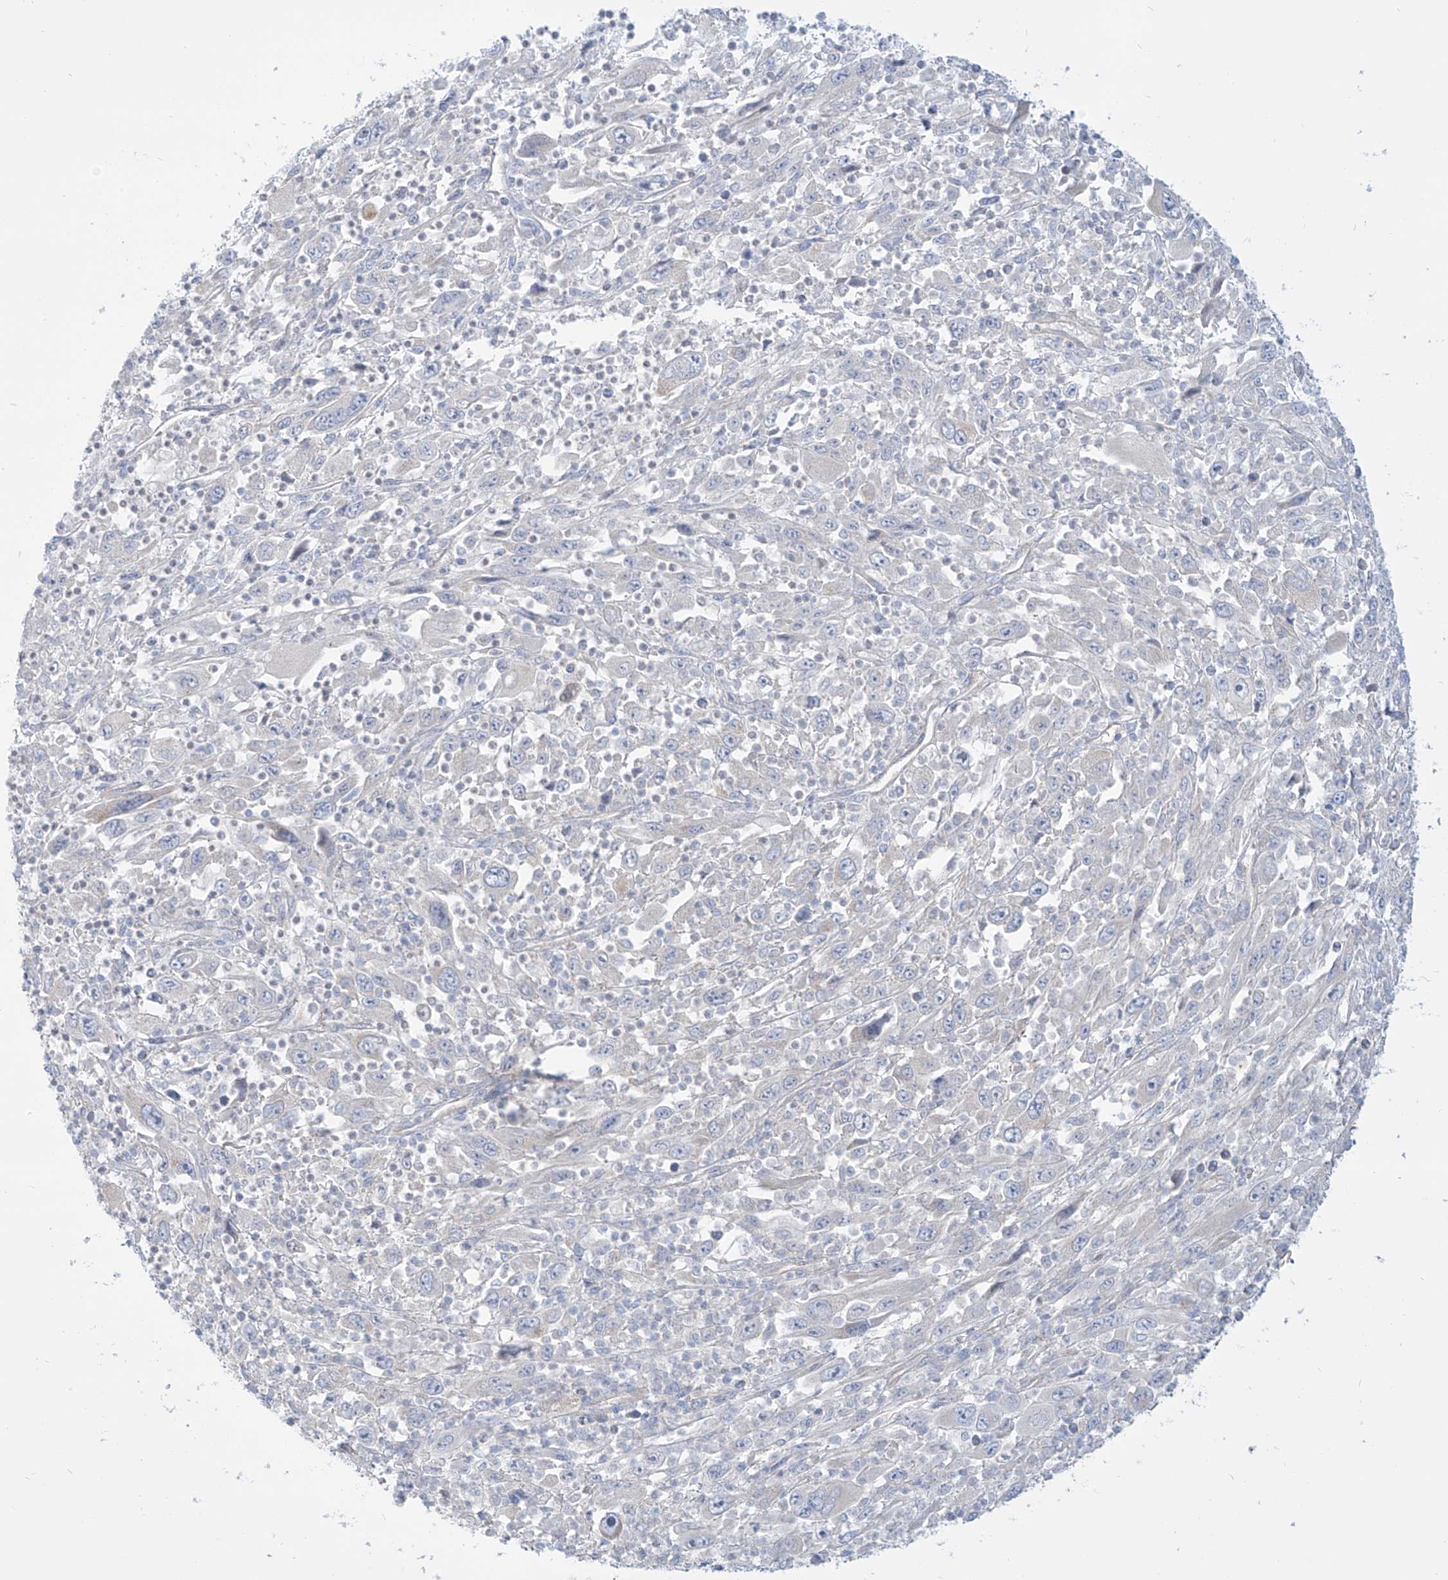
{"staining": {"intensity": "negative", "quantity": "none", "location": "none"}, "tissue": "melanoma", "cell_type": "Tumor cells", "image_type": "cancer", "snomed": [{"axis": "morphology", "description": "Malignant melanoma, Metastatic site"}, {"axis": "topography", "description": "Skin"}], "caption": "Histopathology image shows no significant protein expression in tumor cells of malignant melanoma (metastatic site).", "gene": "TMEM209", "patient": {"sex": "female", "age": 56}}